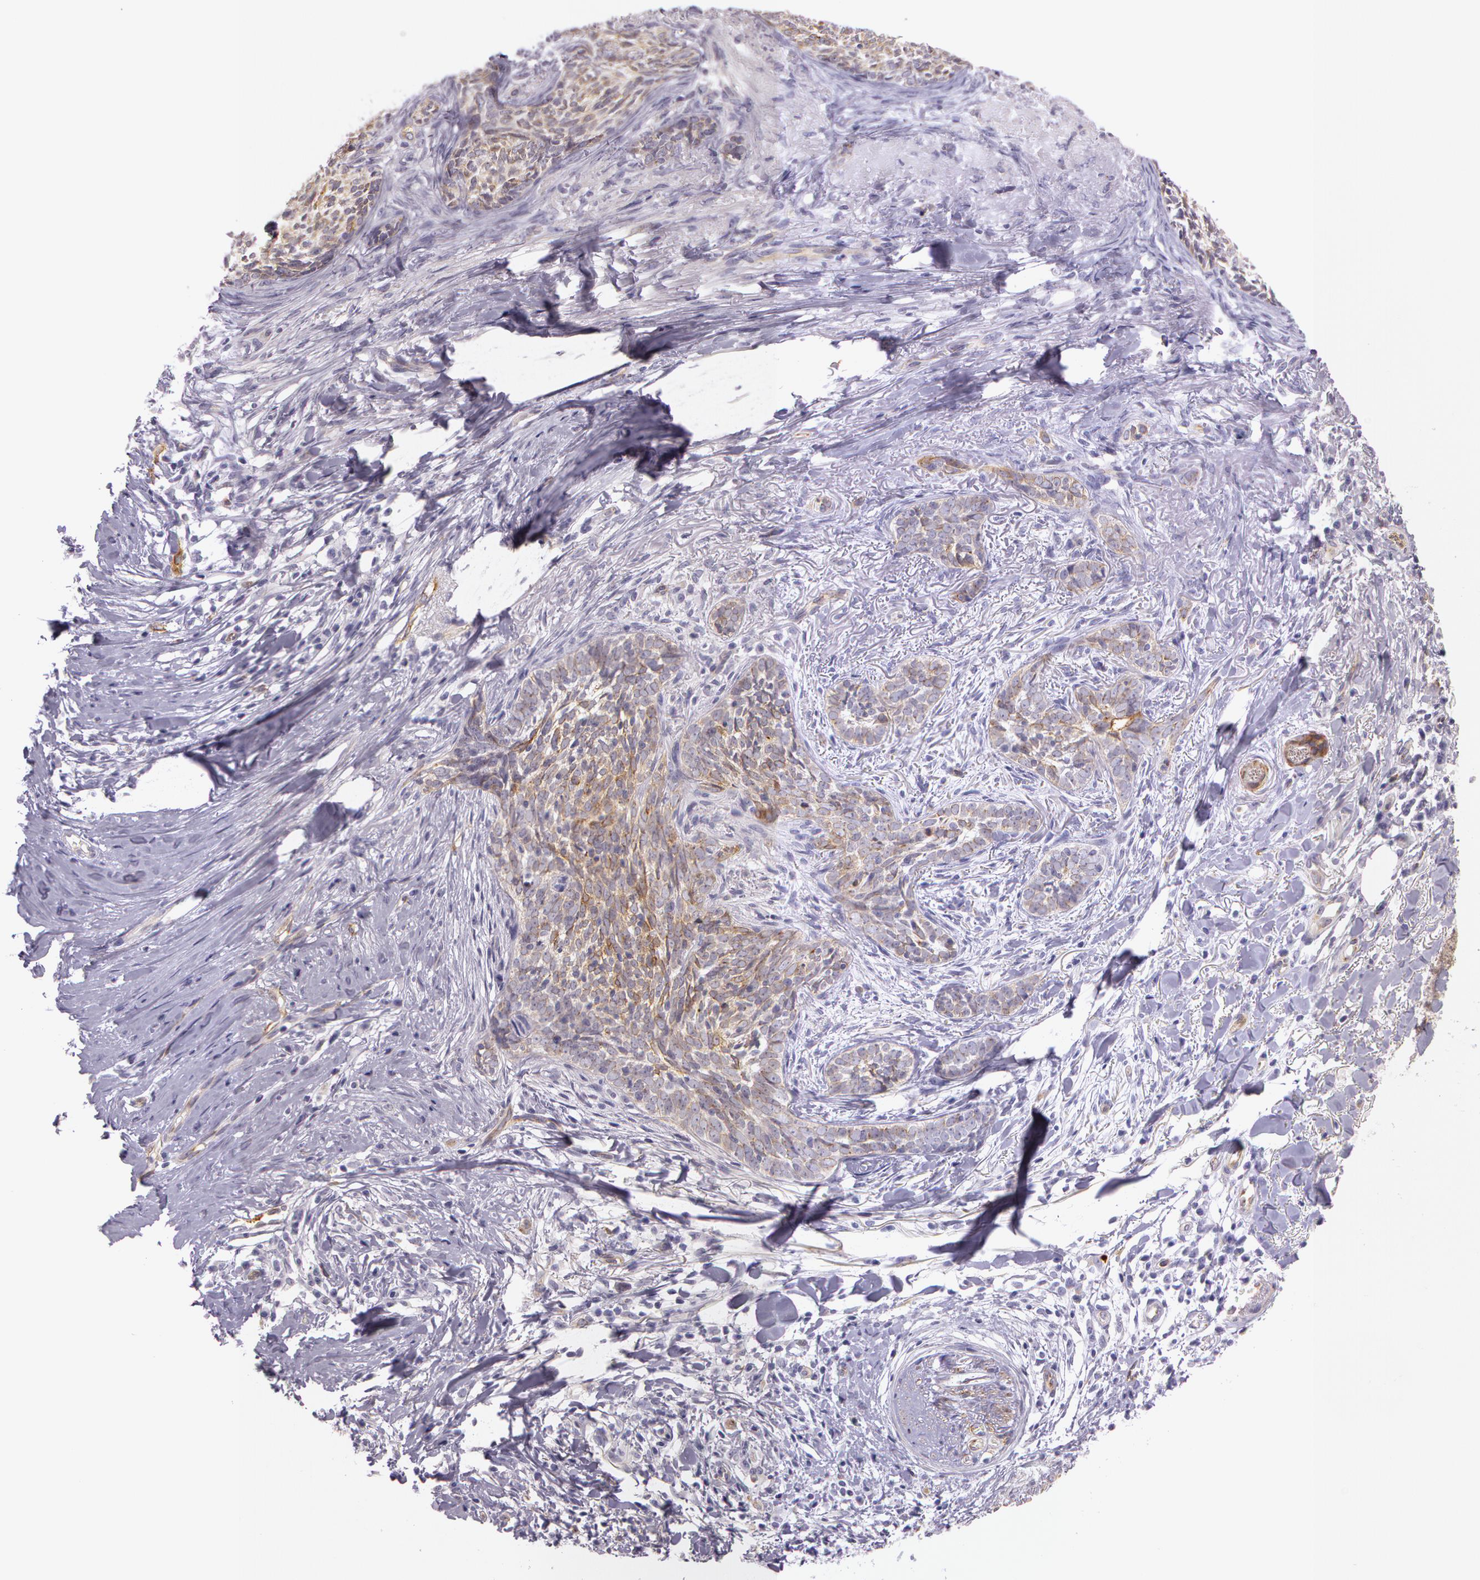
{"staining": {"intensity": "moderate", "quantity": "25%-75%", "location": "cytoplasmic/membranous"}, "tissue": "skin cancer", "cell_type": "Tumor cells", "image_type": "cancer", "snomed": [{"axis": "morphology", "description": "Basal cell carcinoma"}, {"axis": "topography", "description": "Skin"}], "caption": "The micrograph displays a brown stain indicating the presence of a protein in the cytoplasmic/membranous of tumor cells in basal cell carcinoma (skin). (DAB = brown stain, brightfield microscopy at high magnification).", "gene": "APP", "patient": {"sex": "female", "age": 81}}